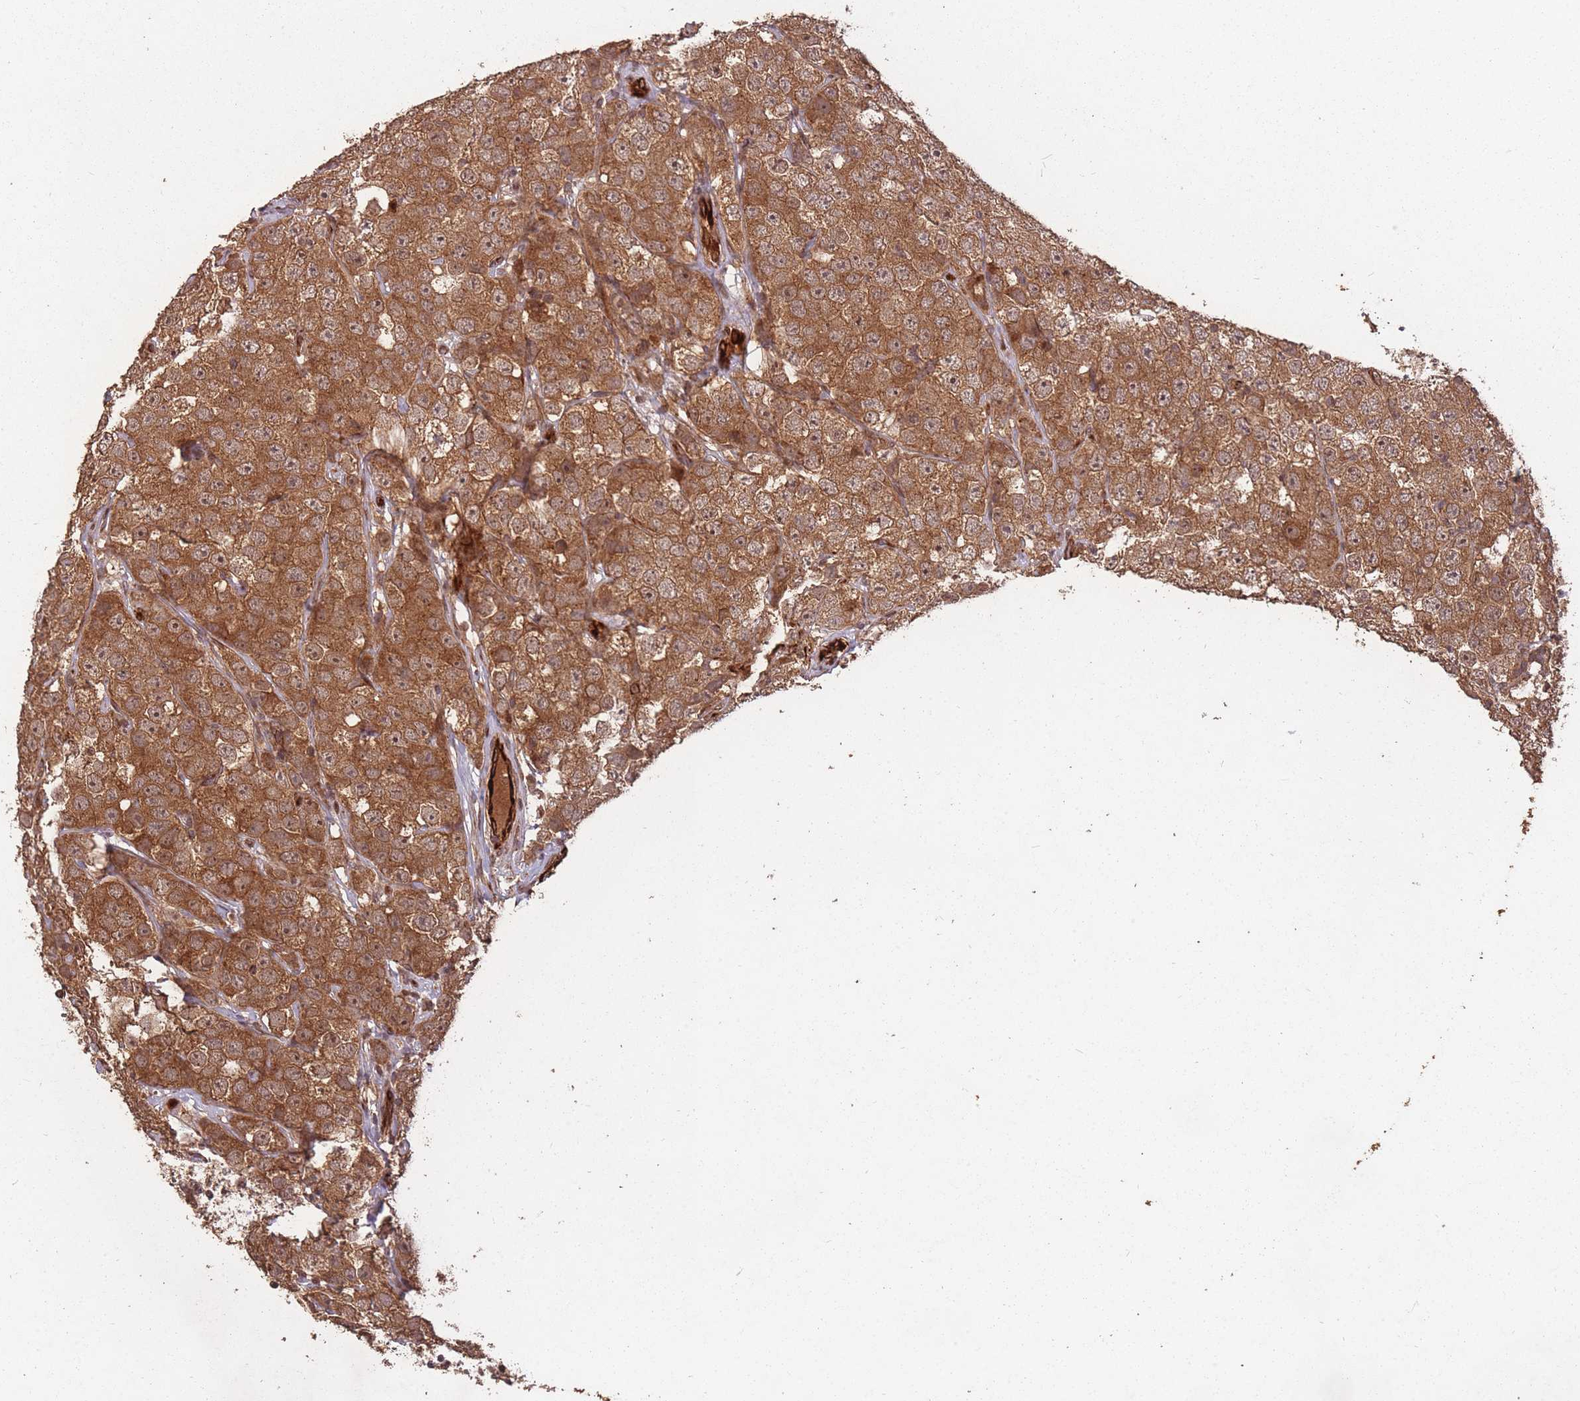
{"staining": {"intensity": "strong", "quantity": ">75%", "location": "cytoplasmic/membranous,nuclear"}, "tissue": "testis cancer", "cell_type": "Tumor cells", "image_type": "cancer", "snomed": [{"axis": "morphology", "description": "Seminoma, NOS"}, {"axis": "topography", "description": "Testis"}], "caption": "Protein expression analysis of human testis seminoma reveals strong cytoplasmic/membranous and nuclear staining in approximately >75% of tumor cells.", "gene": "ERBB3", "patient": {"sex": "male", "age": 28}}